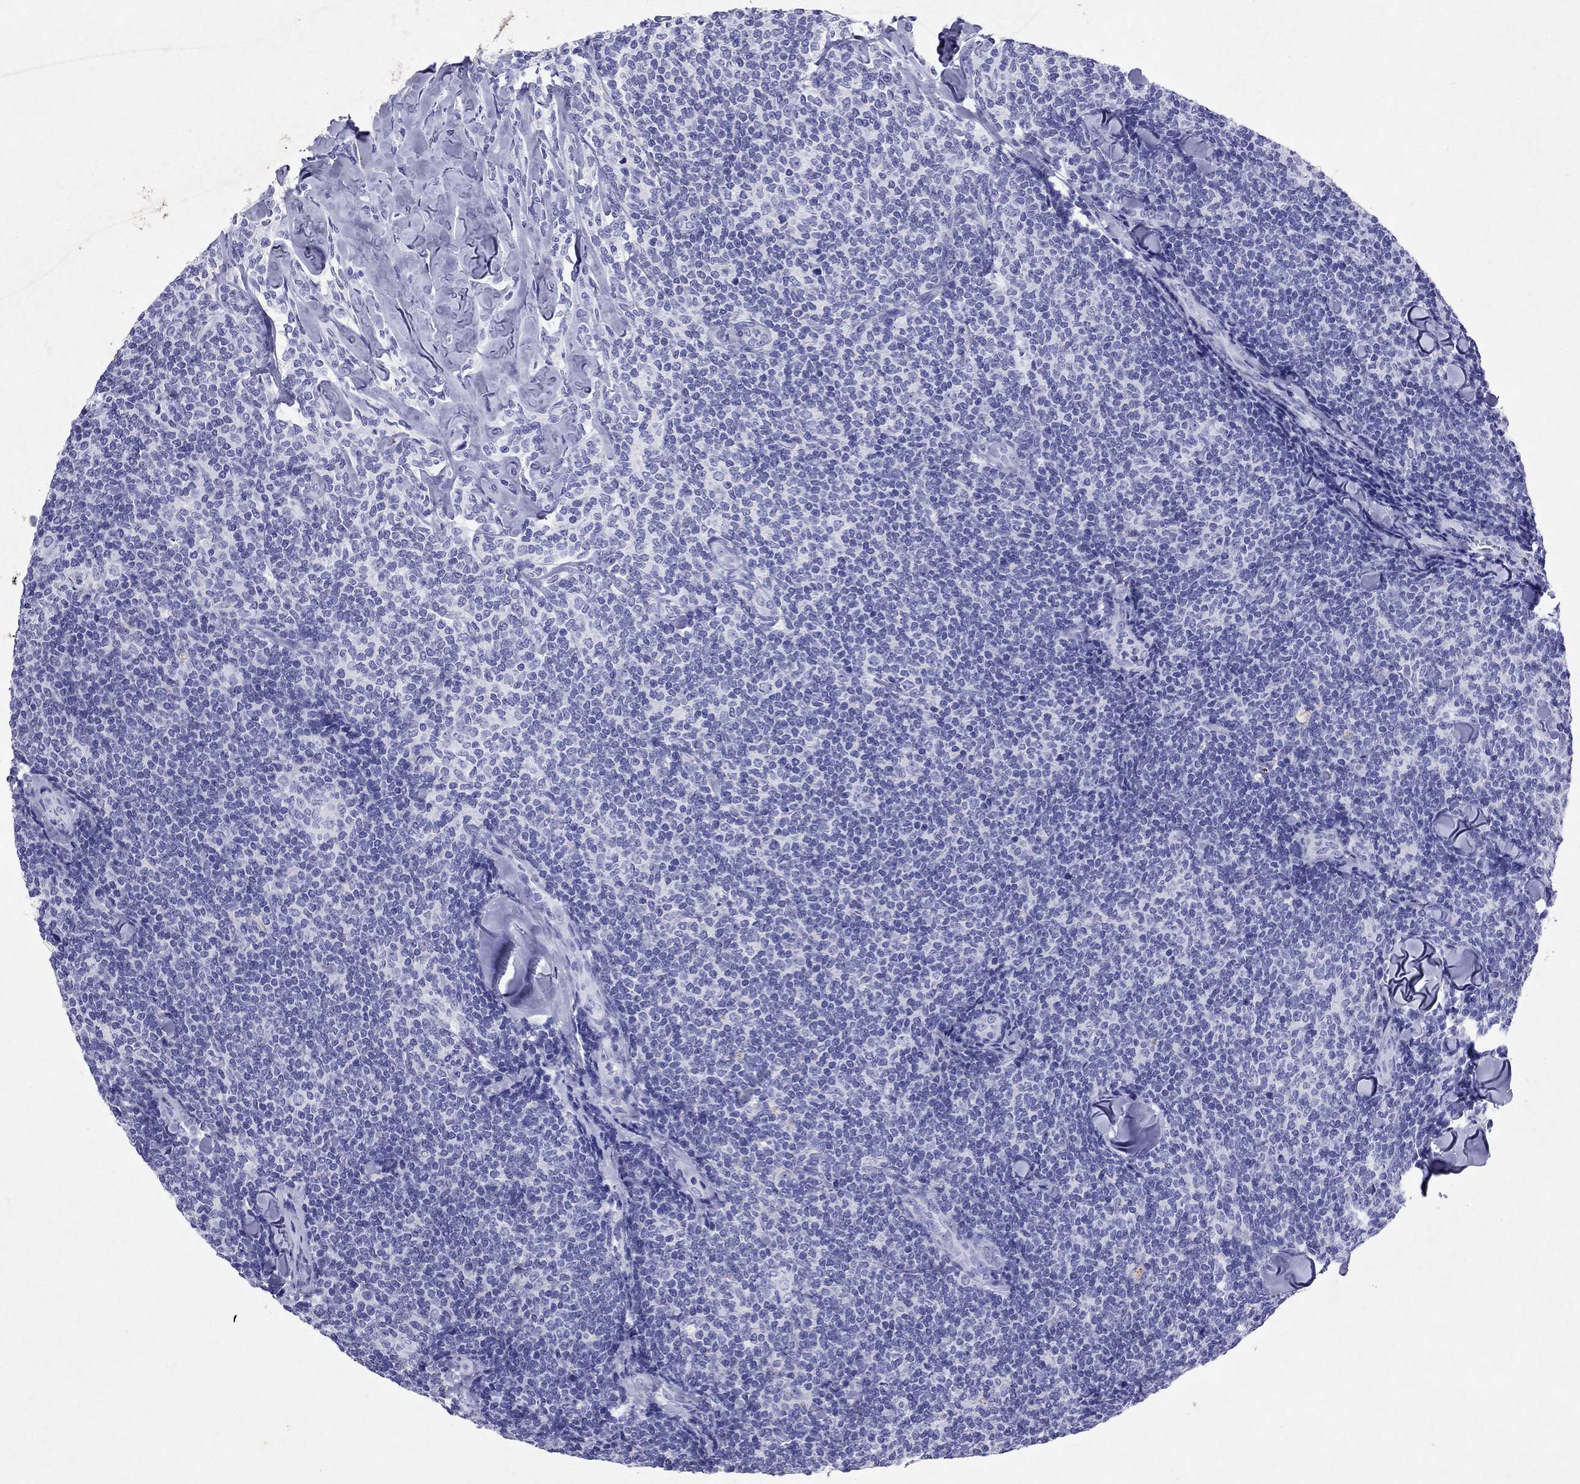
{"staining": {"intensity": "negative", "quantity": "none", "location": "none"}, "tissue": "lymphoma", "cell_type": "Tumor cells", "image_type": "cancer", "snomed": [{"axis": "morphology", "description": "Malignant lymphoma, non-Hodgkin's type, Low grade"}, {"axis": "topography", "description": "Lymph node"}], "caption": "Immunohistochemistry micrograph of neoplastic tissue: human low-grade malignant lymphoma, non-Hodgkin's type stained with DAB (3,3'-diaminobenzidine) demonstrates no significant protein staining in tumor cells.", "gene": "ARMC12", "patient": {"sex": "female", "age": 56}}